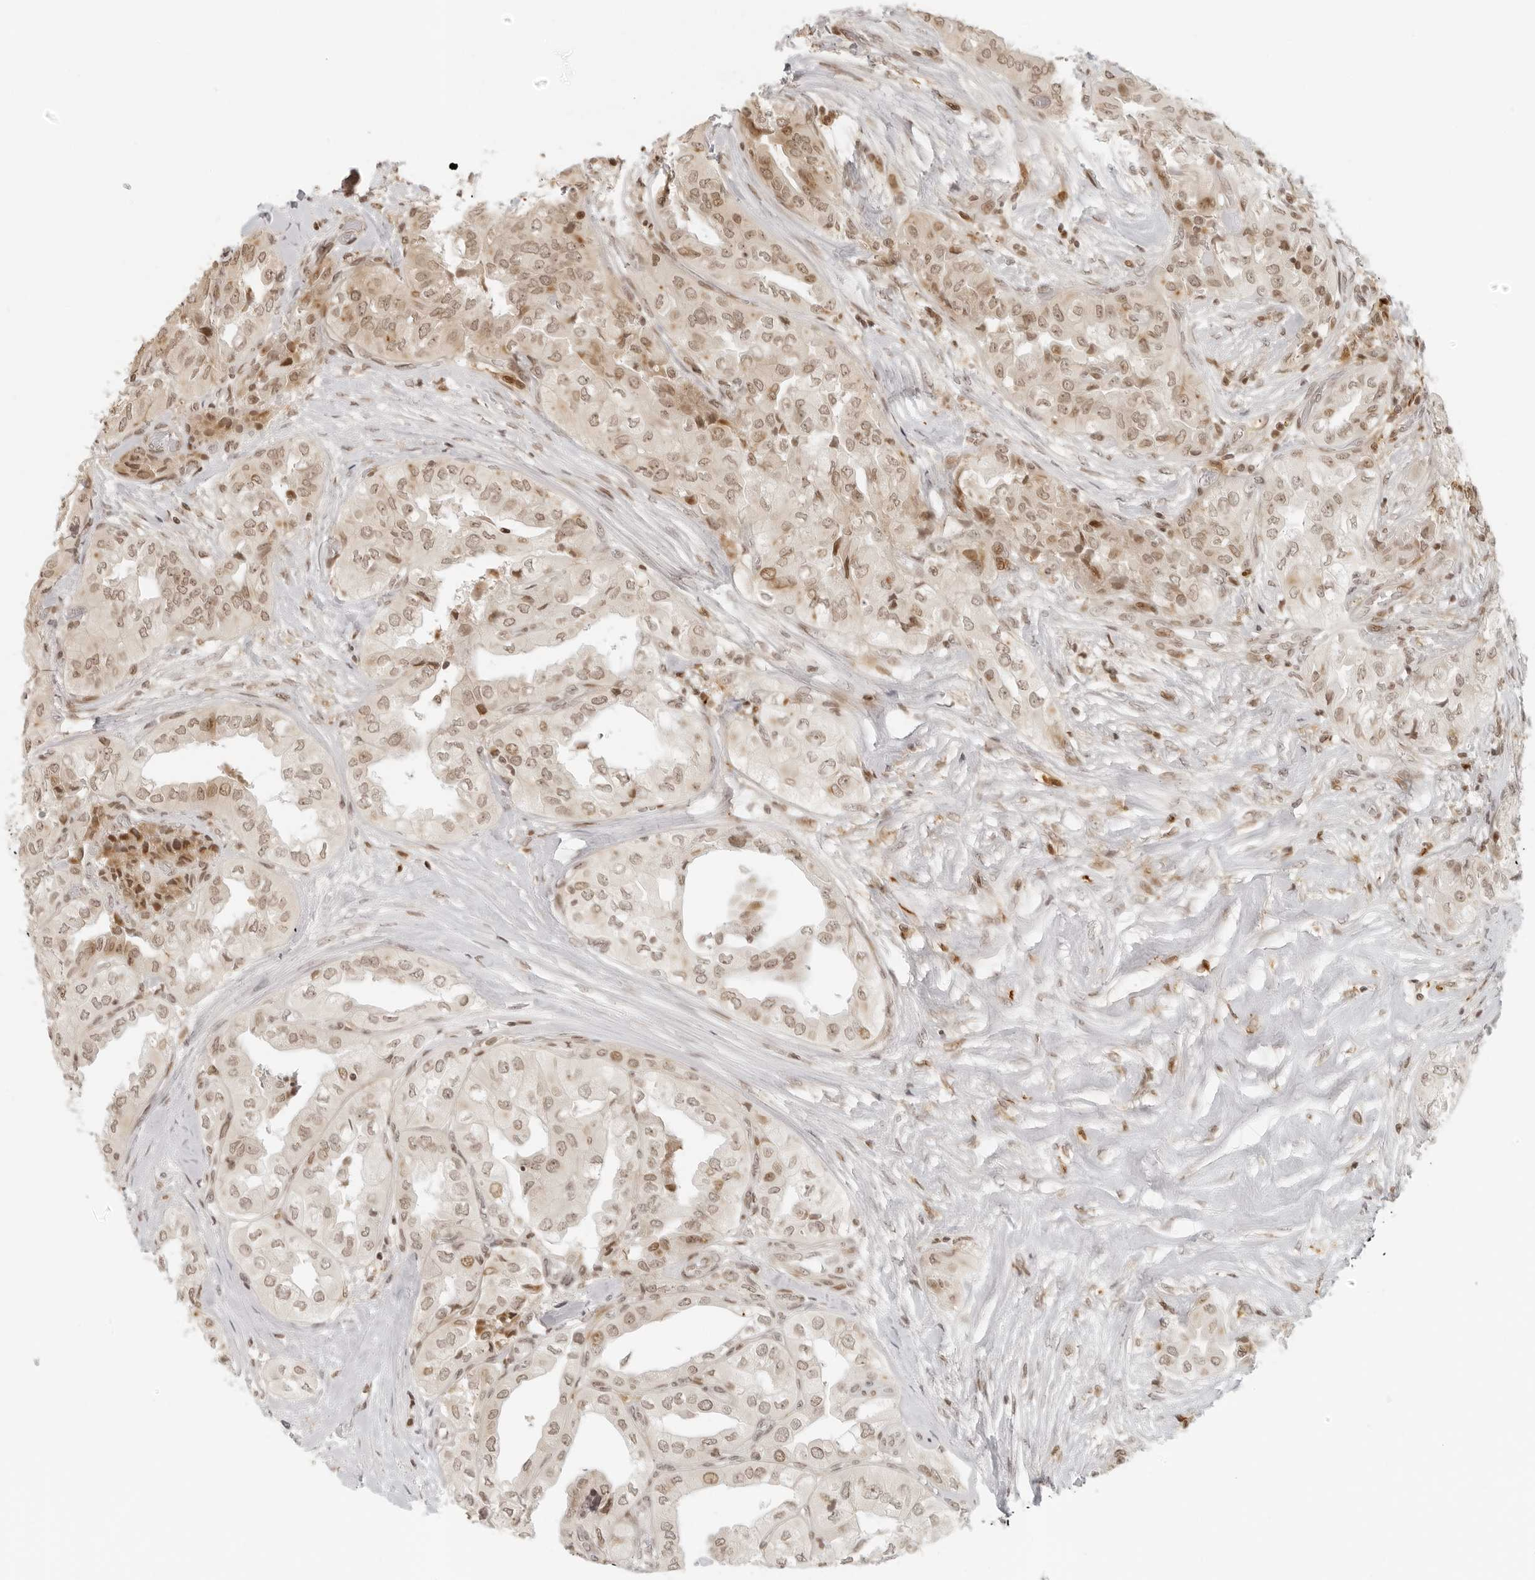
{"staining": {"intensity": "moderate", "quantity": ">75%", "location": "cytoplasmic/membranous,nuclear"}, "tissue": "thyroid cancer", "cell_type": "Tumor cells", "image_type": "cancer", "snomed": [{"axis": "morphology", "description": "Papillary adenocarcinoma, NOS"}, {"axis": "topography", "description": "Thyroid gland"}], "caption": "A brown stain highlights moderate cytoplasmic/membranous and nuclear positivity of a protein in papillary adenocarcinoma (thyroid) tumor cells. (Brightfield microscopy of DAB IHC at high magnification).", "gene": "ZNF407", "patient": {"sex": "female", "age": 59}}